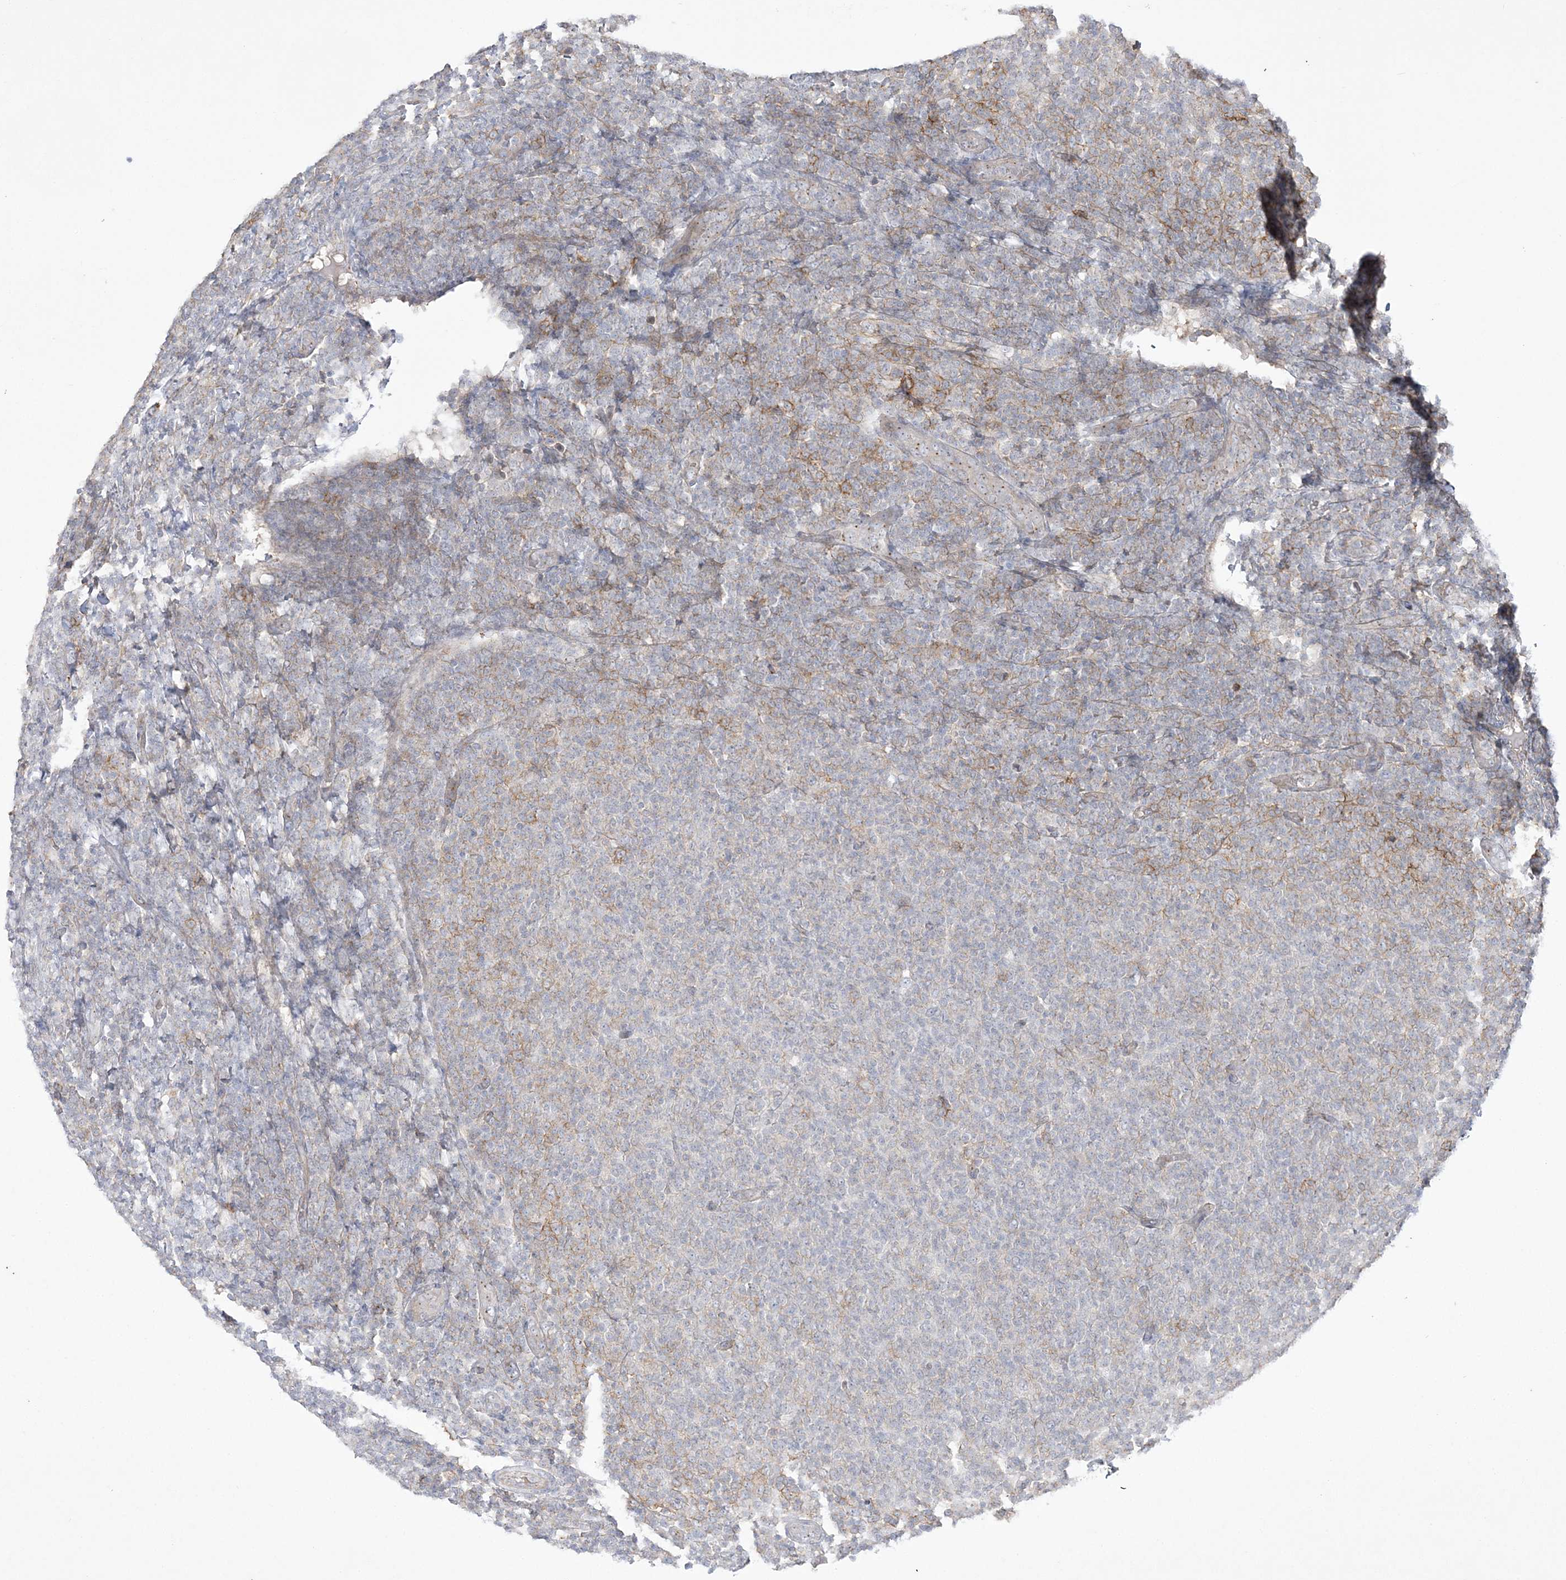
{"staining": {"intensity": "moderate", "quantity": "<25%", "location": "cytoplasmic/membranous"}, "tissue": "lymphoma", "cell_type": "Tumor cells", "image_type": "cancer", "snomed": [{"axis": "morphology", "description": "Malignant lymphoma, non-Hodgkin's type, Low grade"}, {"axis": "topography", "description": "Lymph node"}], "caption": "There is low levels of moderate cytoplasmic/membranous expression in tumor cells of low-grade malignant lymphoma, non-Hodgkin's type, as demonstrated by immunohistochemical staining (brown color).", "gene": "ADAMTS12", "patient": {"sex": "male", "age": 66}}